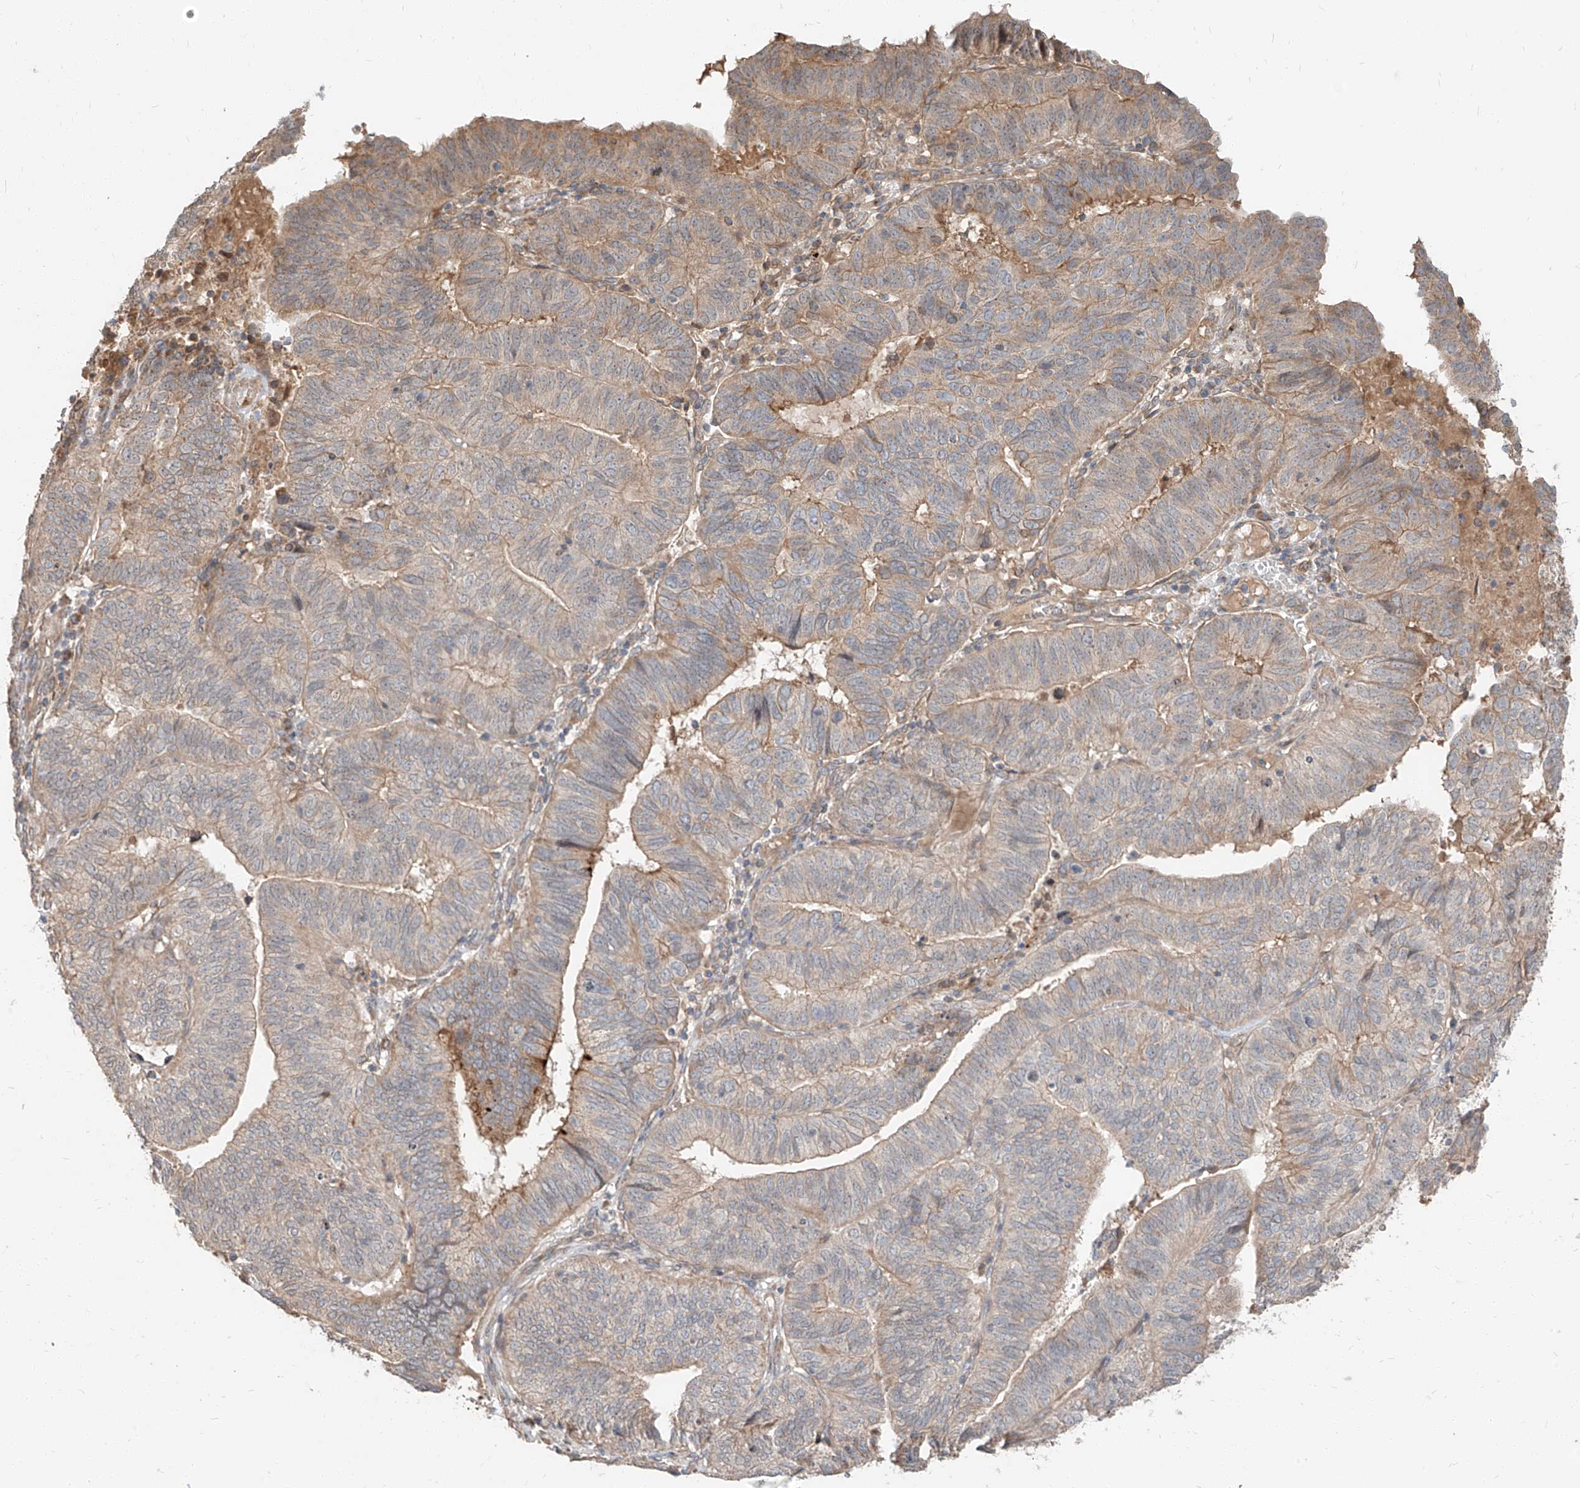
{"staining": {"intensity": "moderate", "quantity": "<25%", "location": "cytoplasmic/membranous"}, "tissue": "endometrial cancer", "cell_type": "Tumor cells", "image_type": "cancer", "snomed": [{"axis": "morphology", "description": "Adenocarcinoma, NOS"}, {"axis": "topography", "description": "Uterus"}], "caption": "IHC of endometrial adenocarcinoma exhibits low levels of moderate cytoplasmic/membranous positivity in about <25% of tumor cells.", "gene": "STX19", "patient": {"sex": "female", "age": 77}}